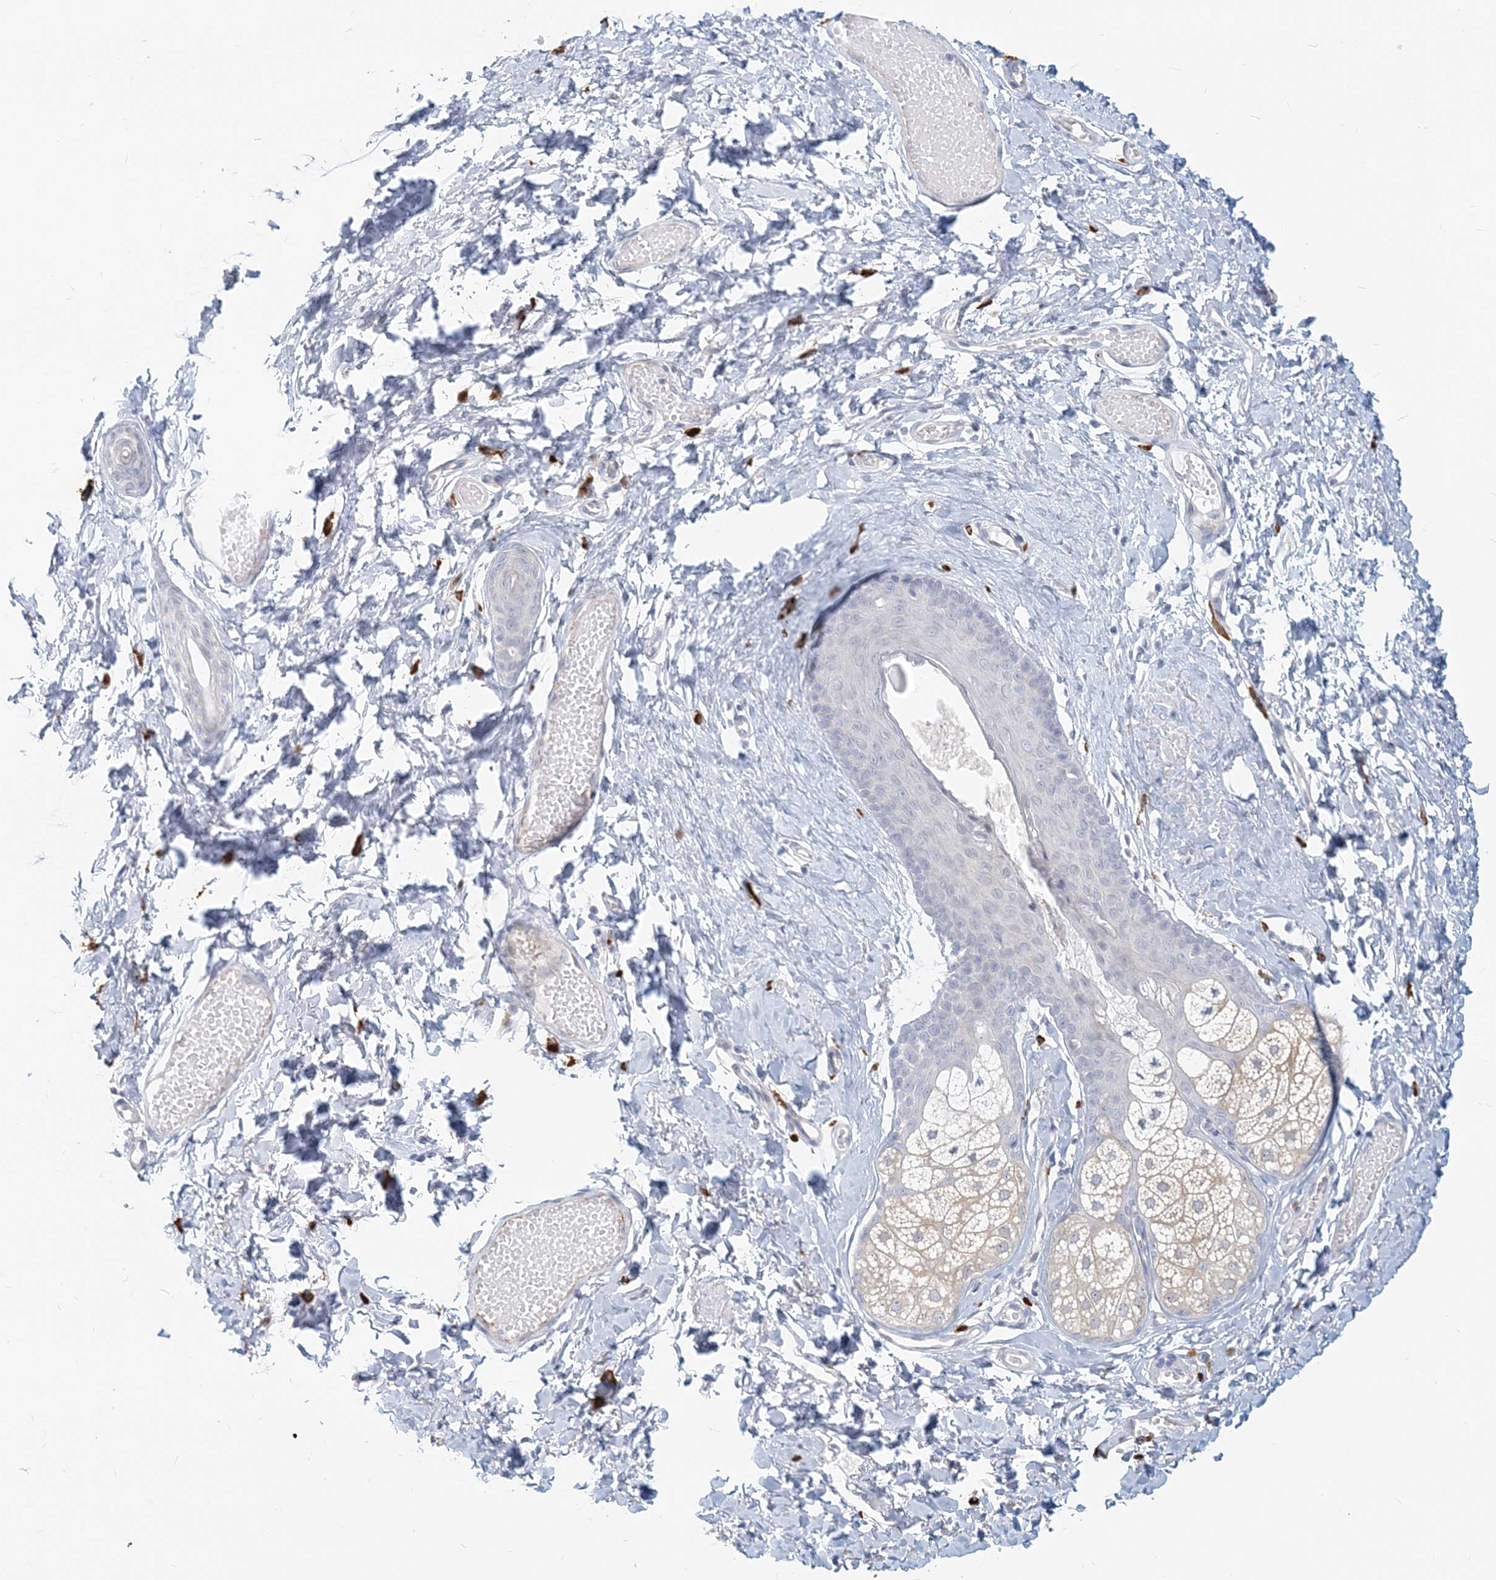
{"staining": {"intensity": "negative", "quantity": "none", "location": "none"}, "tissue": "skin", "cell_type": "Epidermal cells", "image_type": "normal", "snomed": [{"axis": "morphology", "description": "Normal tissue, NOS"}, {"axis": "morphology", "description": "Inflammation, NOS"}, {"axis": "topography", "description": "Vulva"}], "caption": "IHC of benign human skin reveals no expression in epidermal cells. The staining is performed using DAB (3,3'-diaminobenzidine) brown chromogen with nuclei counter-stained in using hematoxylin.", "gene": "GMPPA", "patient": {"sex": "female", "age": 84}}